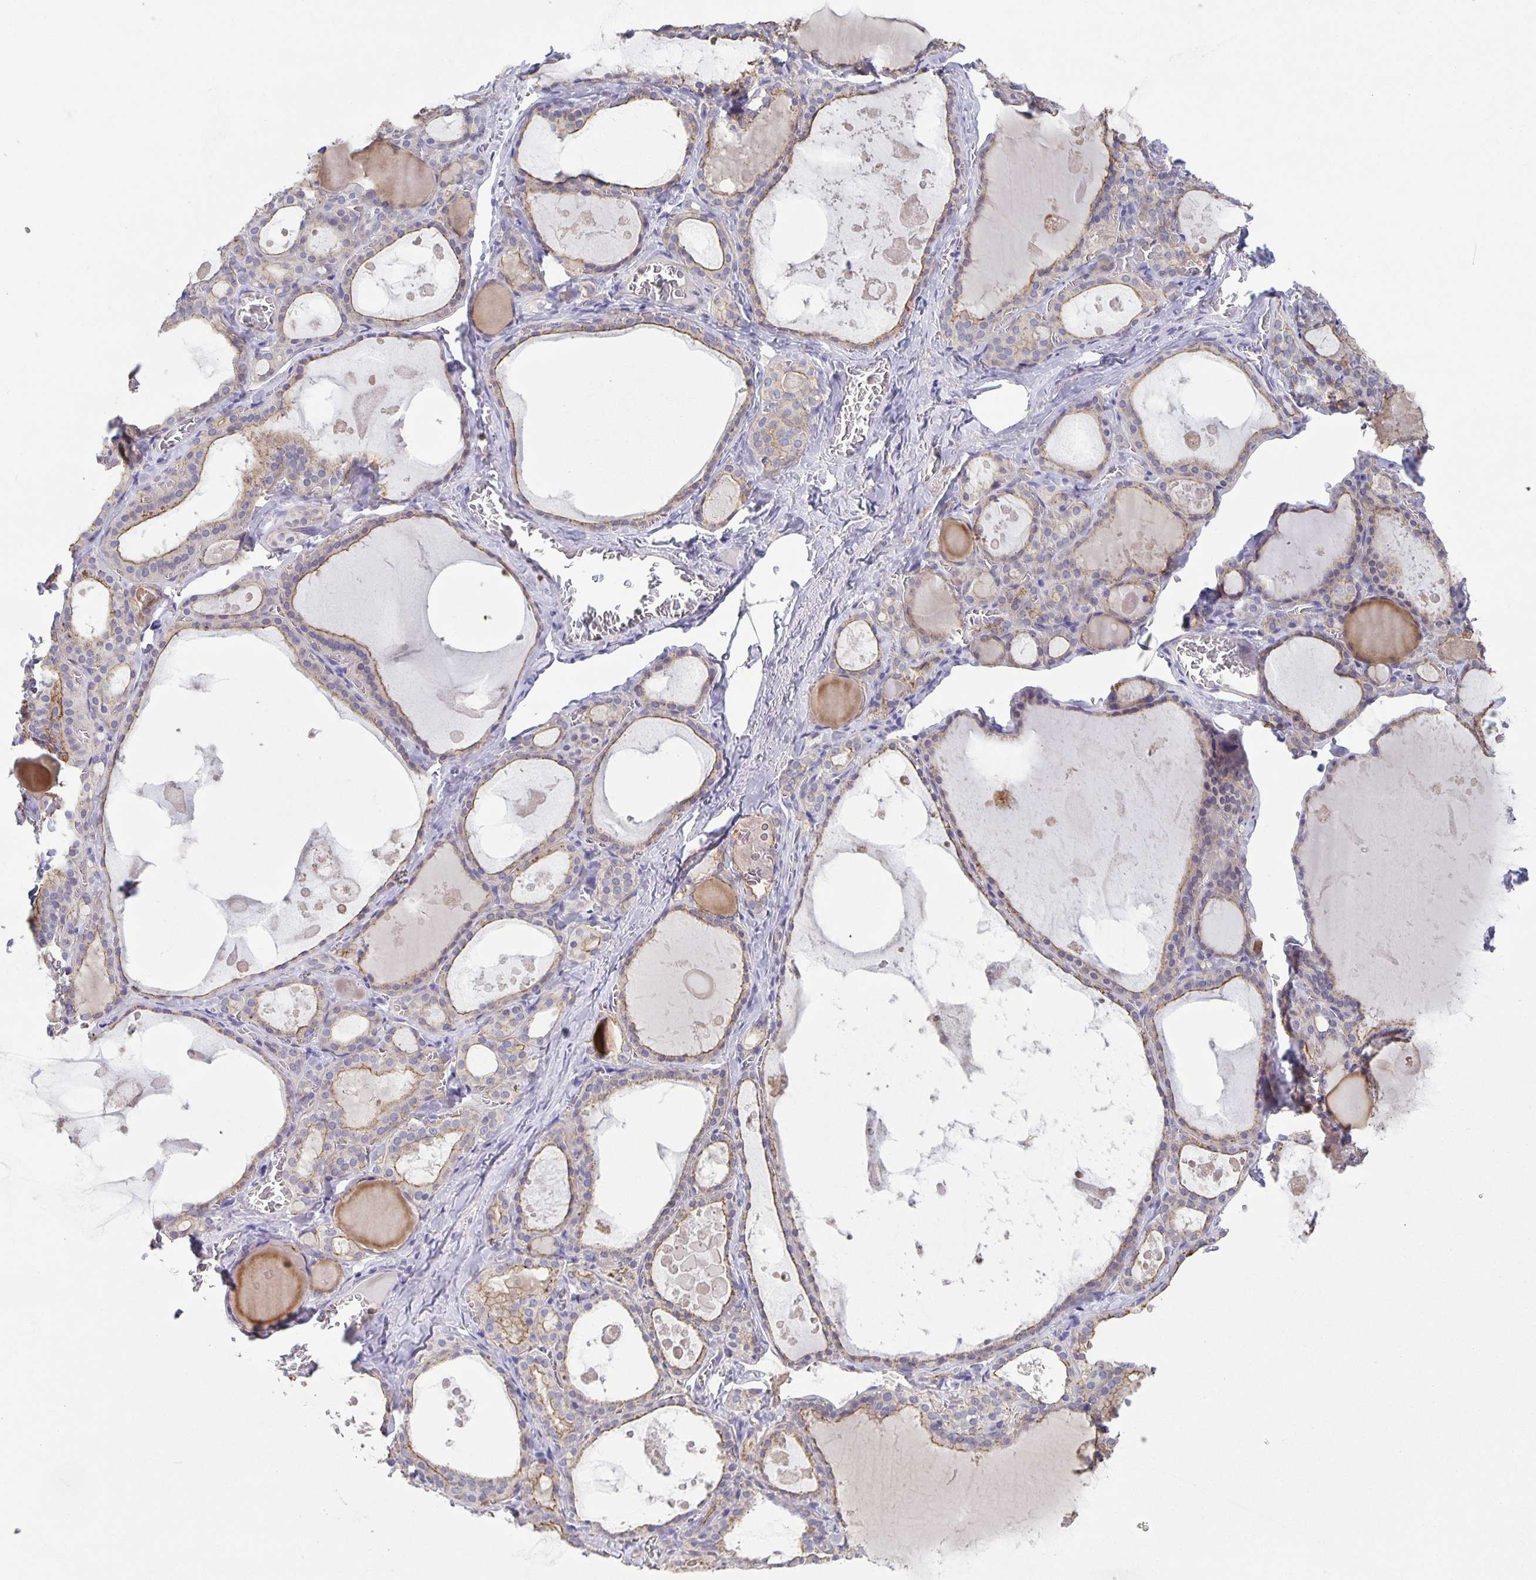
{"staining": {"intensity": "weak", "quantity": "25%-75%", "location": "cytoplasmic/membranous"}, "tissue": "thyroid gland", "cell_type": "Glandular cells", "image_type": "normal", "snomed": [{"axis": "morphology", "description": "Normal tissue, NOS"}, {"axis": "topography", "description": "Thyroid gland"}], "caption": "Brown immunohistochemical staining in benign human thyroid gland demonstrates weak cytoplasmic/membranous positivity in about 25%-75% of glandular cells. (DAB IHC with brightfield microscopy, high magnification).", "gene": "PTPN3", "patient": {"sex": "male", "age": 56}}